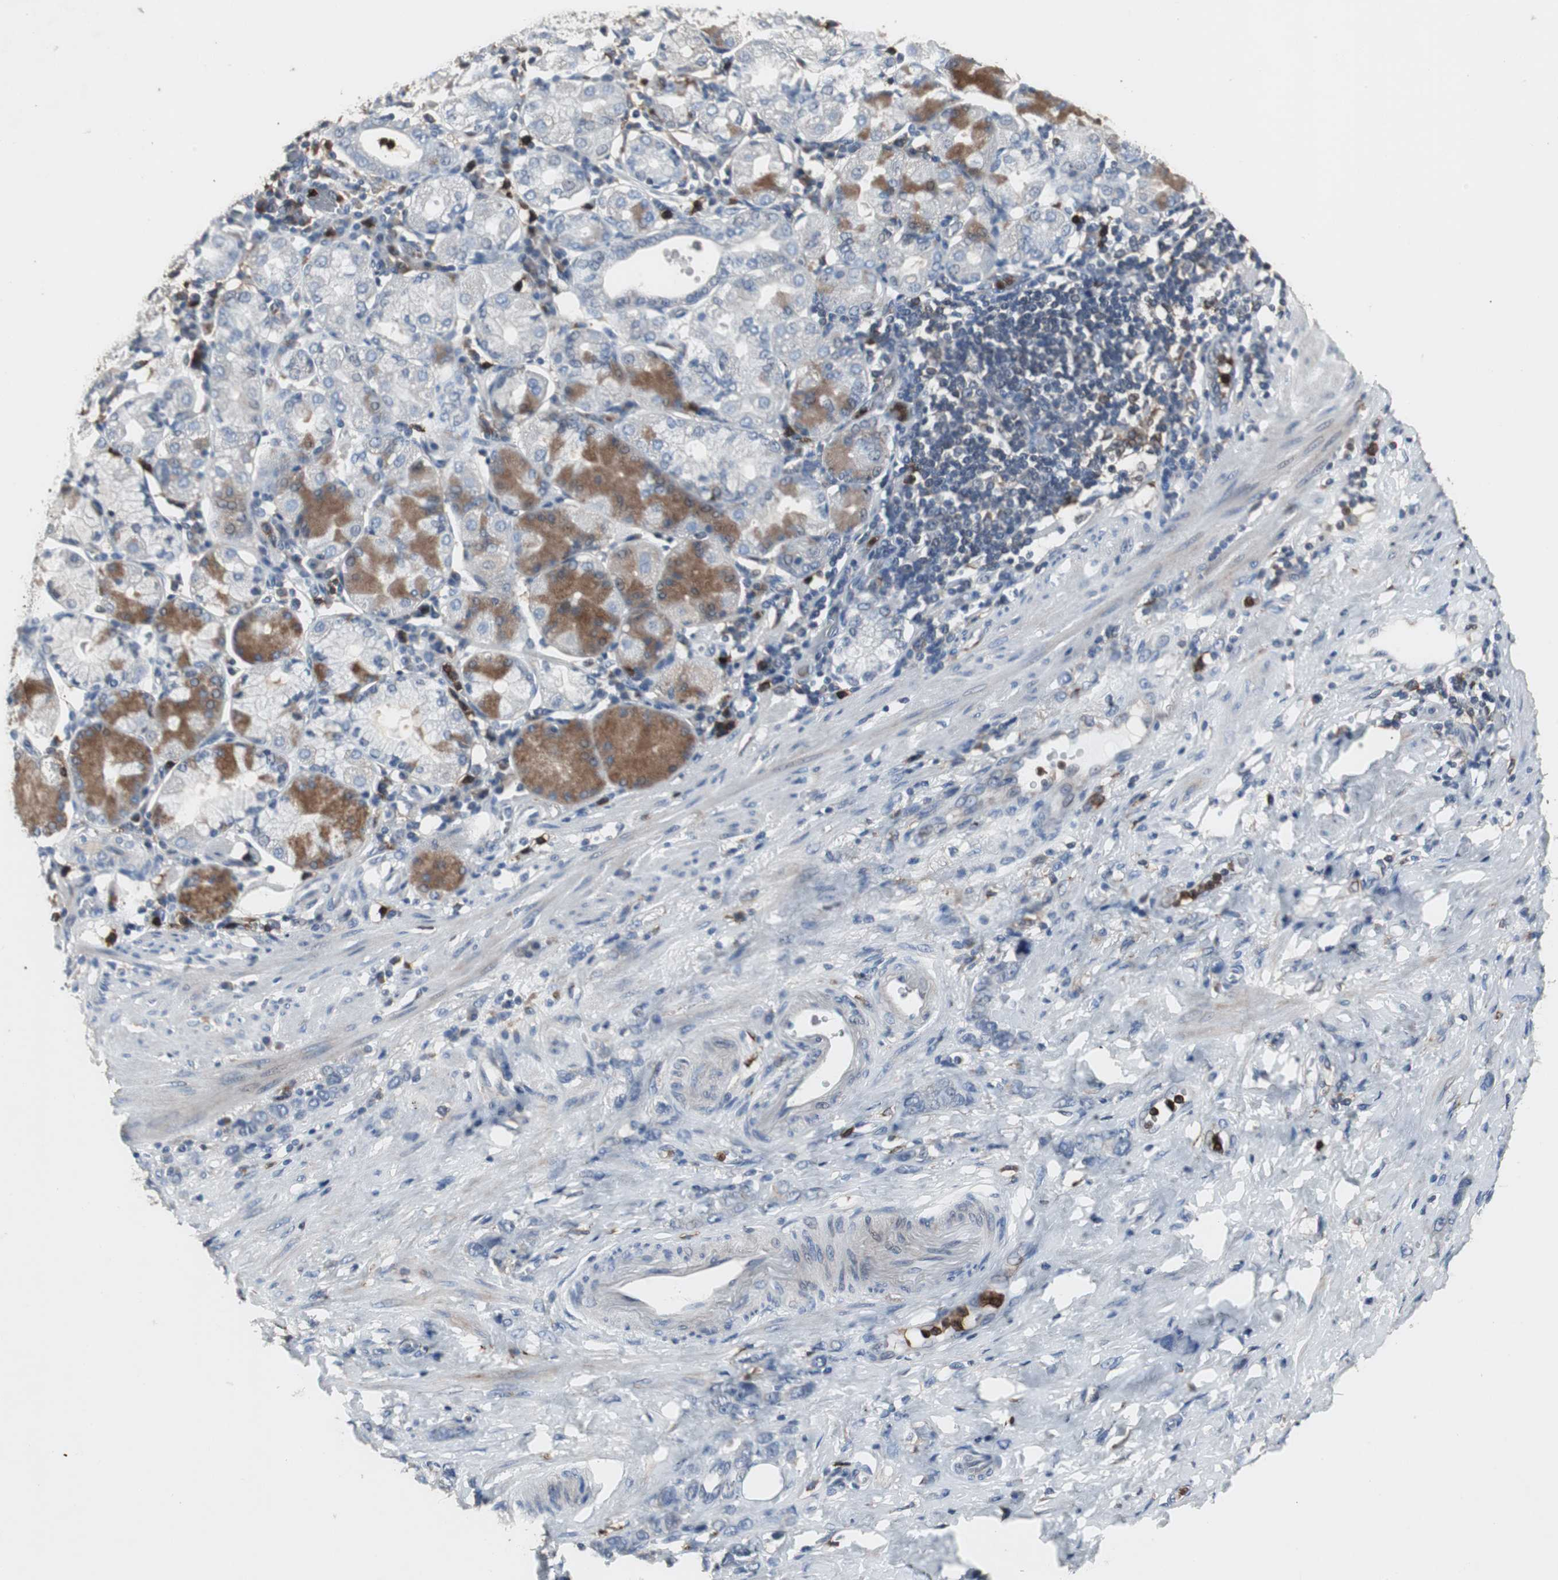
{"staining": {"intensity": "negative", "quantity": "none", "location": "none"}, "tissue": "stomach cancer", "cell_type": "Tumor cells", "image_type": "cancer", "snomed": [{"axis": "morphology", "description": "Adenocarcinoma, NOS"}, {"axis": "topography", "description": "Stomach"}], "caption": "This is a histopathology image of immunohistochemistry (IHC) staining of stomach cancer (adenocarcinoma), which shows no expression in tumor cells.", "gene": "NCF2", "patient": {"sex": "male", "age": 82}}